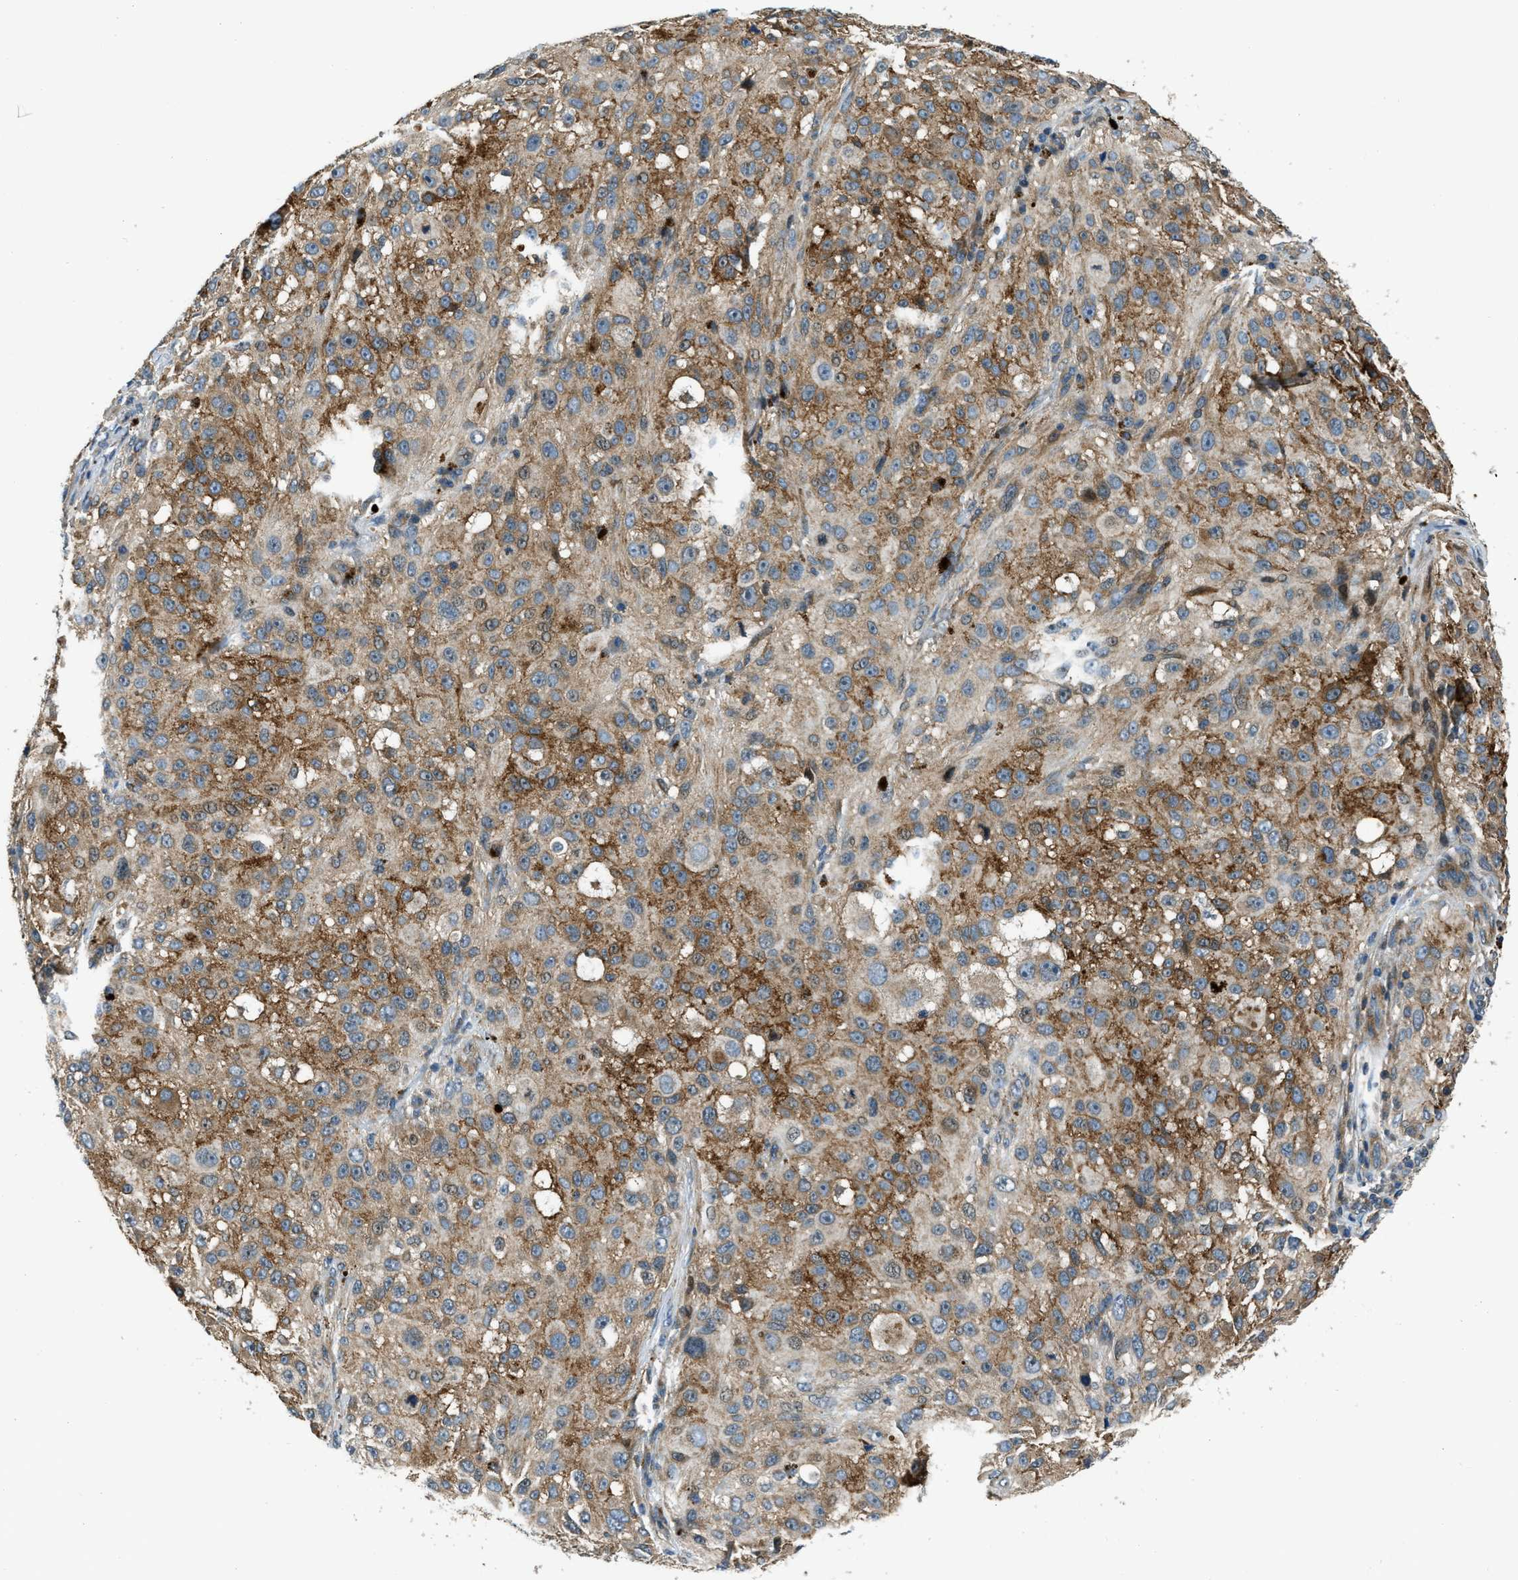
{"staining": {"intensity": "moderate", "quantity": ">75%", "location": "cytoplasmic/membranous"}, "tissue": "melanoma", "cell_type": "Tumor cells", "image_type": "cancer", "snomed": [{"axis": "morphology", "description": "Necrosis, NOS"}, {"axis": "morphology", "description": "Malignant melanoma, NOS"}, {"axis": "topography", "description": "Skin"}], "caption": "Immunohistochemical staining of human malignant melanoma displays medium levels of moderate cytoplasmic/membranous protein expression in approximately >75% of tumor cells. (DAB (3,3'-diaminobenzidine) IHC with brightfield microscopy, high magnification).", "gene": "NUDCD3", "patient": {"sex": "female", "age": 87}}